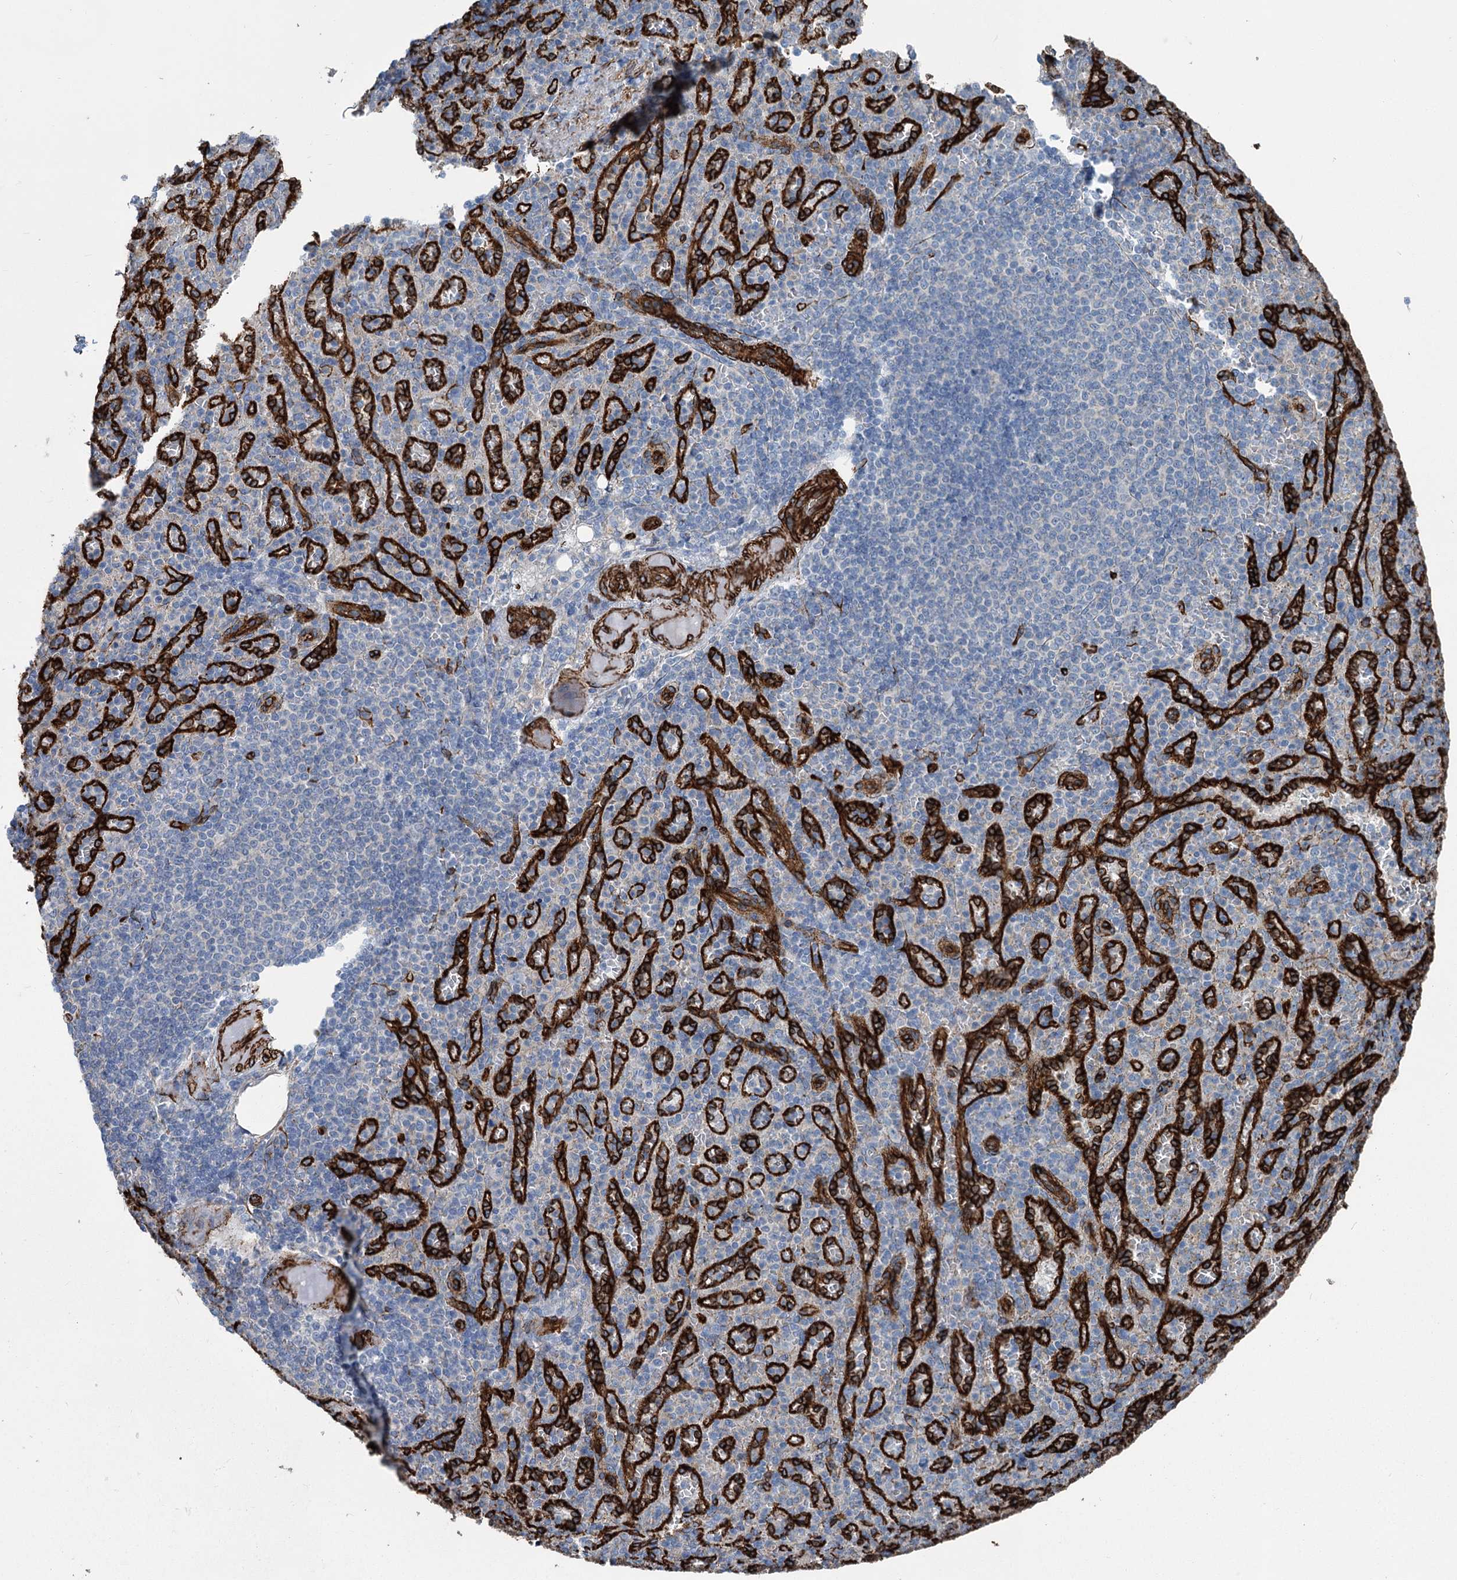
{"staining": {"intensity": "negative", "quantity": "none", "location": "none"}, "tissue": "spleen", "cell_type": "Cells in red pulp", "image_type": "normal", "snomed": [{"axis": "morphology", "description": "Normal tissue, NOS"}, {"axis": "topography", "description": "Spleen"}], "caption": "Cells in red pulp show no significant protein positivity in normal spleen. Nuclei are stained in blue.", "gene": "IQSEC1", "patient": {"sex": "female", "age": 74}}